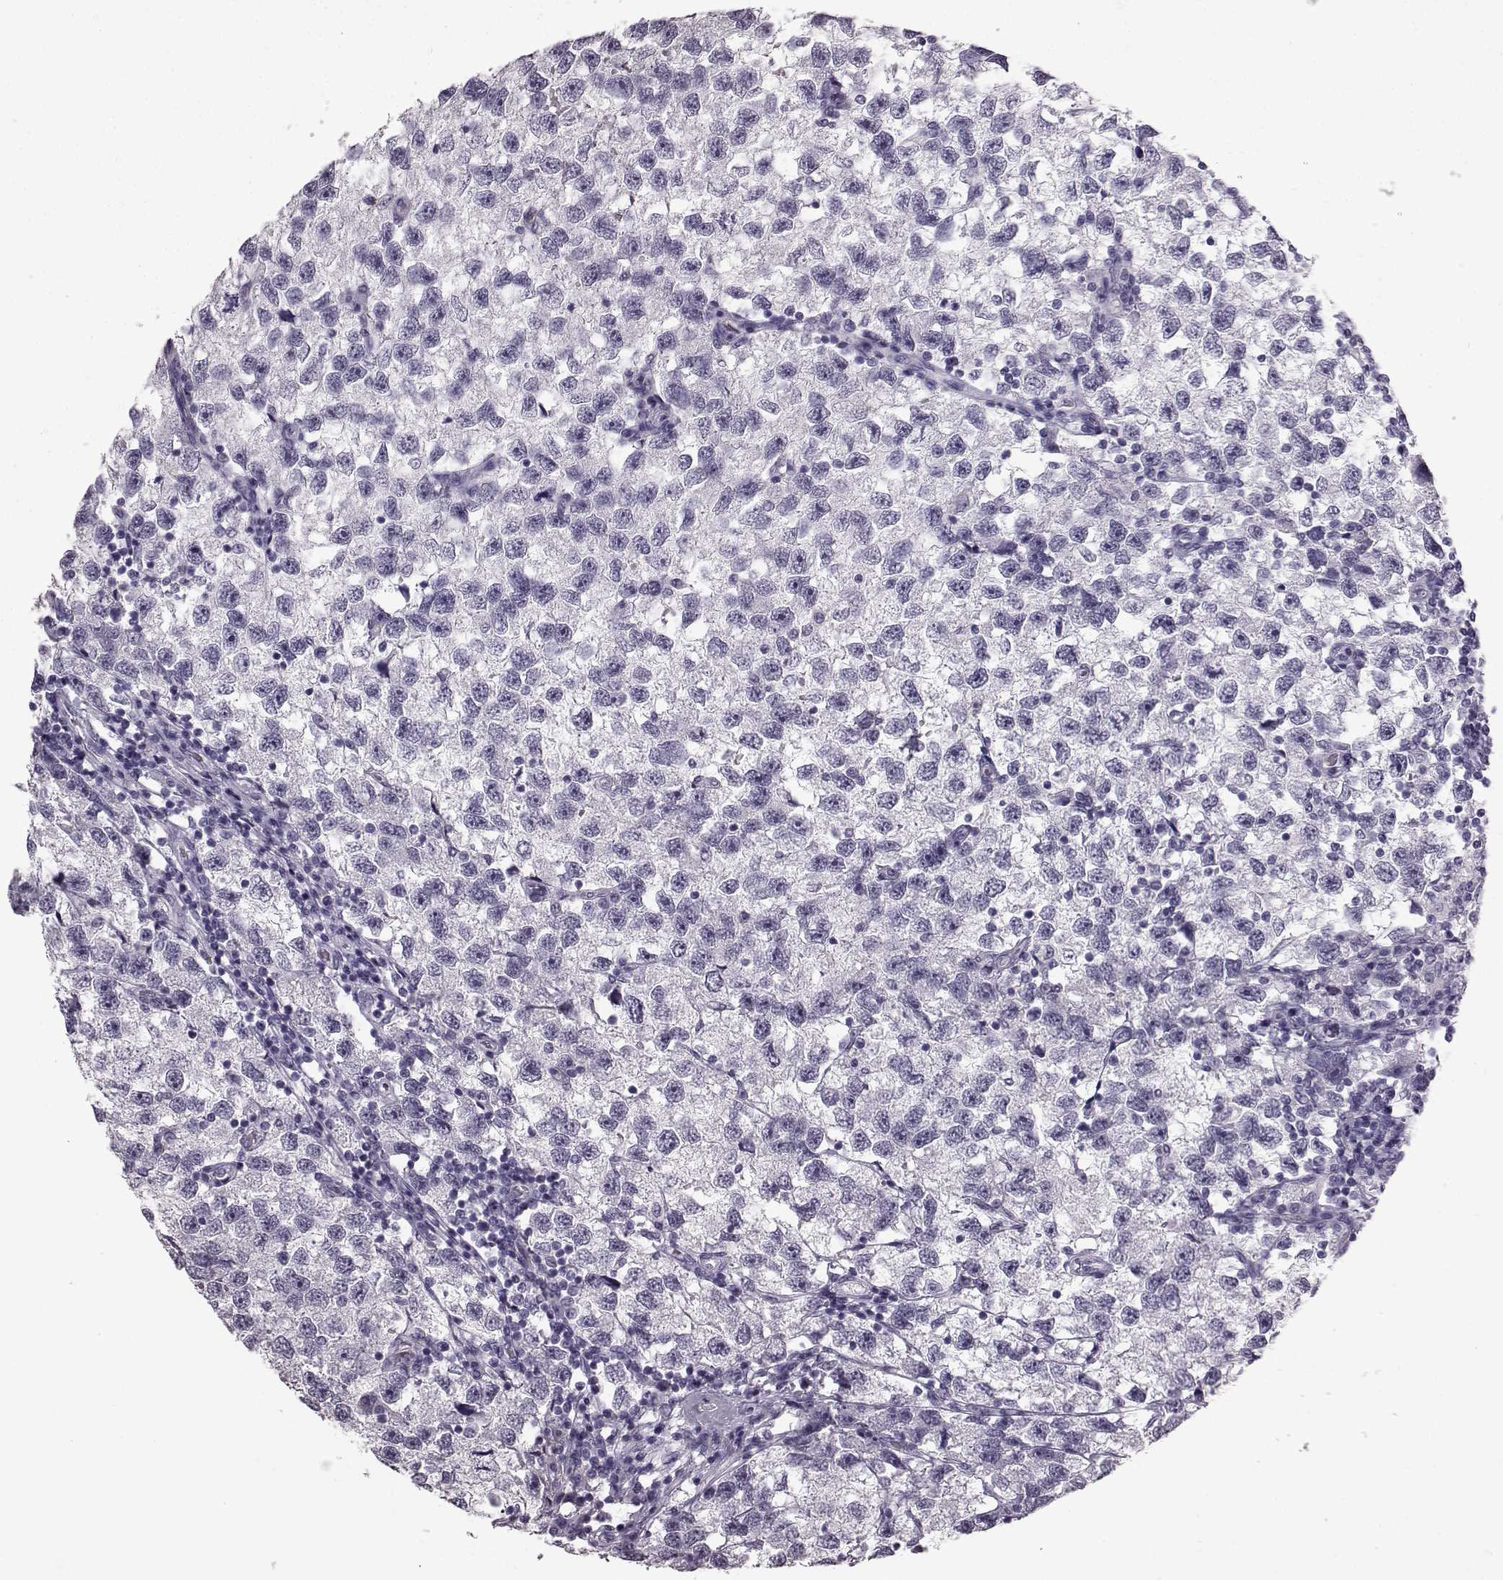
{"staining": {"intensity": "negative", "quantity": "none", "location": "none"}, "tissue": "testis cancer", "cell_type": "Tumor cells", "image_type": "cancer", "snomed": [{"axis": "morphology", "description": "Seminoma, NOS"}, {"axis": "topography", "description": "Testis"}], "caption": "DAB immunohistochemical staining of testis seminoma reveals no significant staining in tumor cells. (DAB immunohistochemistry (IHC), high magnification).", "gene": "AIPL1", "patient": {"sex": "male", "age": 26}}